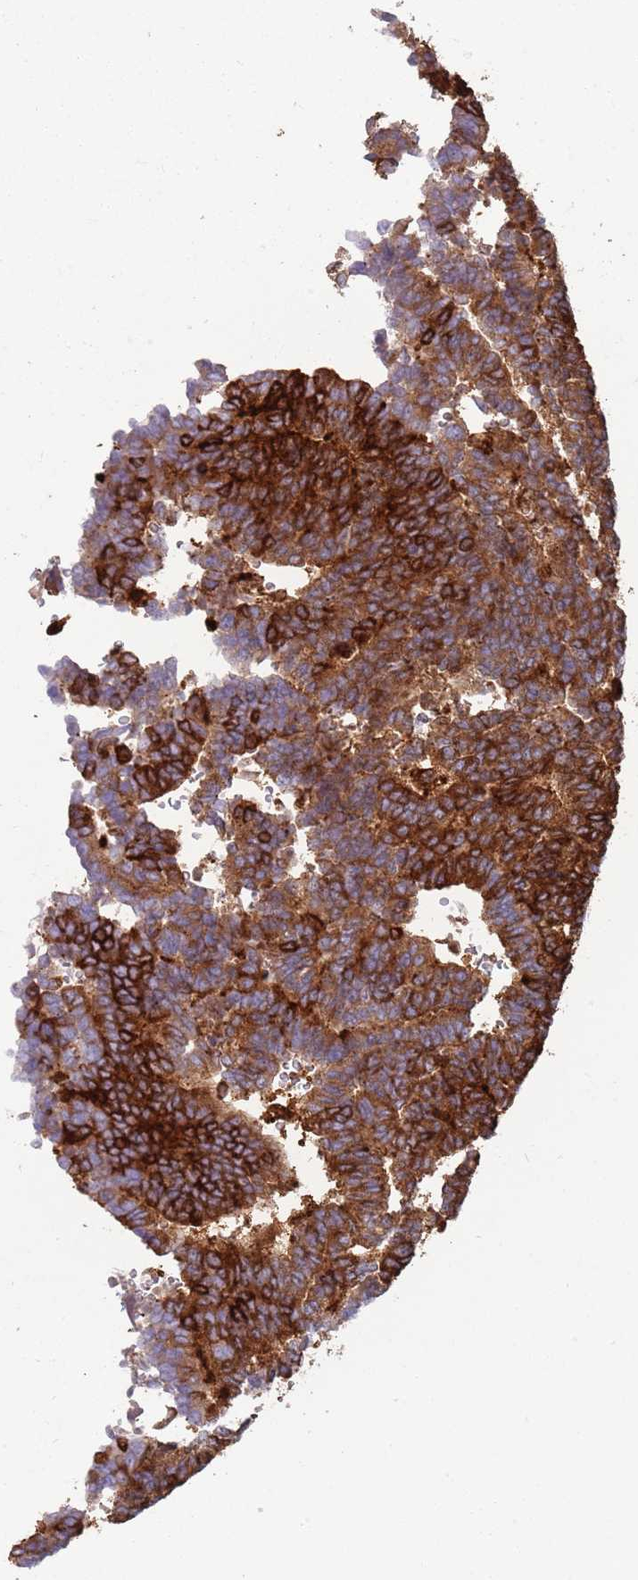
{"staining": {"intensity": "strong", "quantity": ">75%", "location": "cytoplasmic/membranous"}, "tissue": "thyroid cancer", "cell_type": "Tumor cells", "image_type": "cancer", "snomed": [{"axis": "morphology", "description": "Papillary adenocarcinoma, NOS"}, {"axis": "topography", "description": "Thyroid gland"}], "caption": "There is high levels of strong cytoplasmic/membranous positivity in tumor cells of papillary adenocarcinoma (thyroid), as demonstrated by immunohistochemical staining (brown color).", "gene": "KBTBD7", "patient": {"sex": "female", "age": 35}}